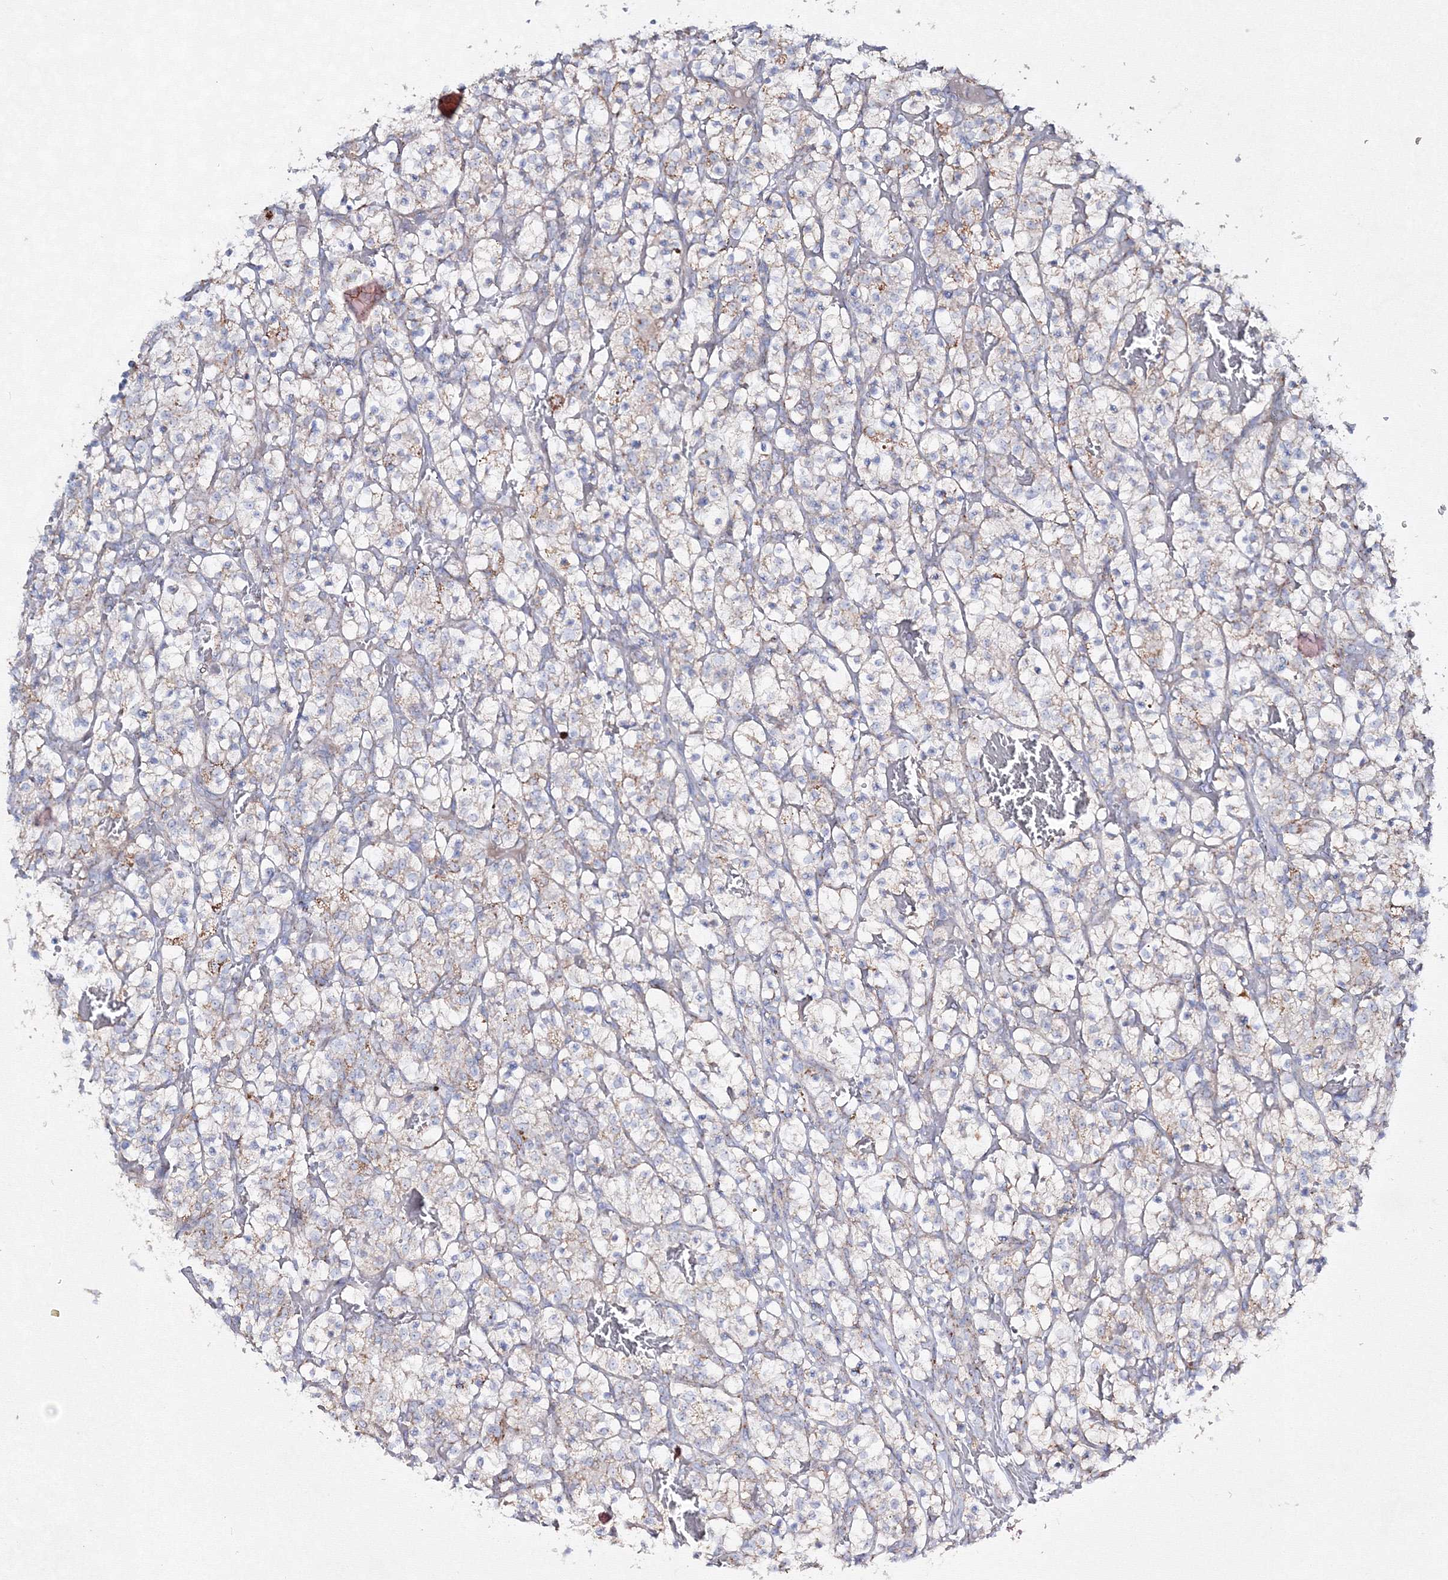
{"staining": {"intensity": "weak", "quantity": "<25%", "location": "cytoplasmic/membranous"}, "tissue": "renal cancer", "cell_type": "Tumor cells", "image_type": "cancer", "snomed": [{"axis": "morphology", "description": "Adenocarcinoma, NOS"}, {"axis": "topography", "description": "Kidney"}], "caption": "Renal adenocarcinoma stained for a protein using immunohistochemistry displays no positivity tumor cells.", "gene": "IGSF9", "patient": {"sex": "female", "age": 57}}